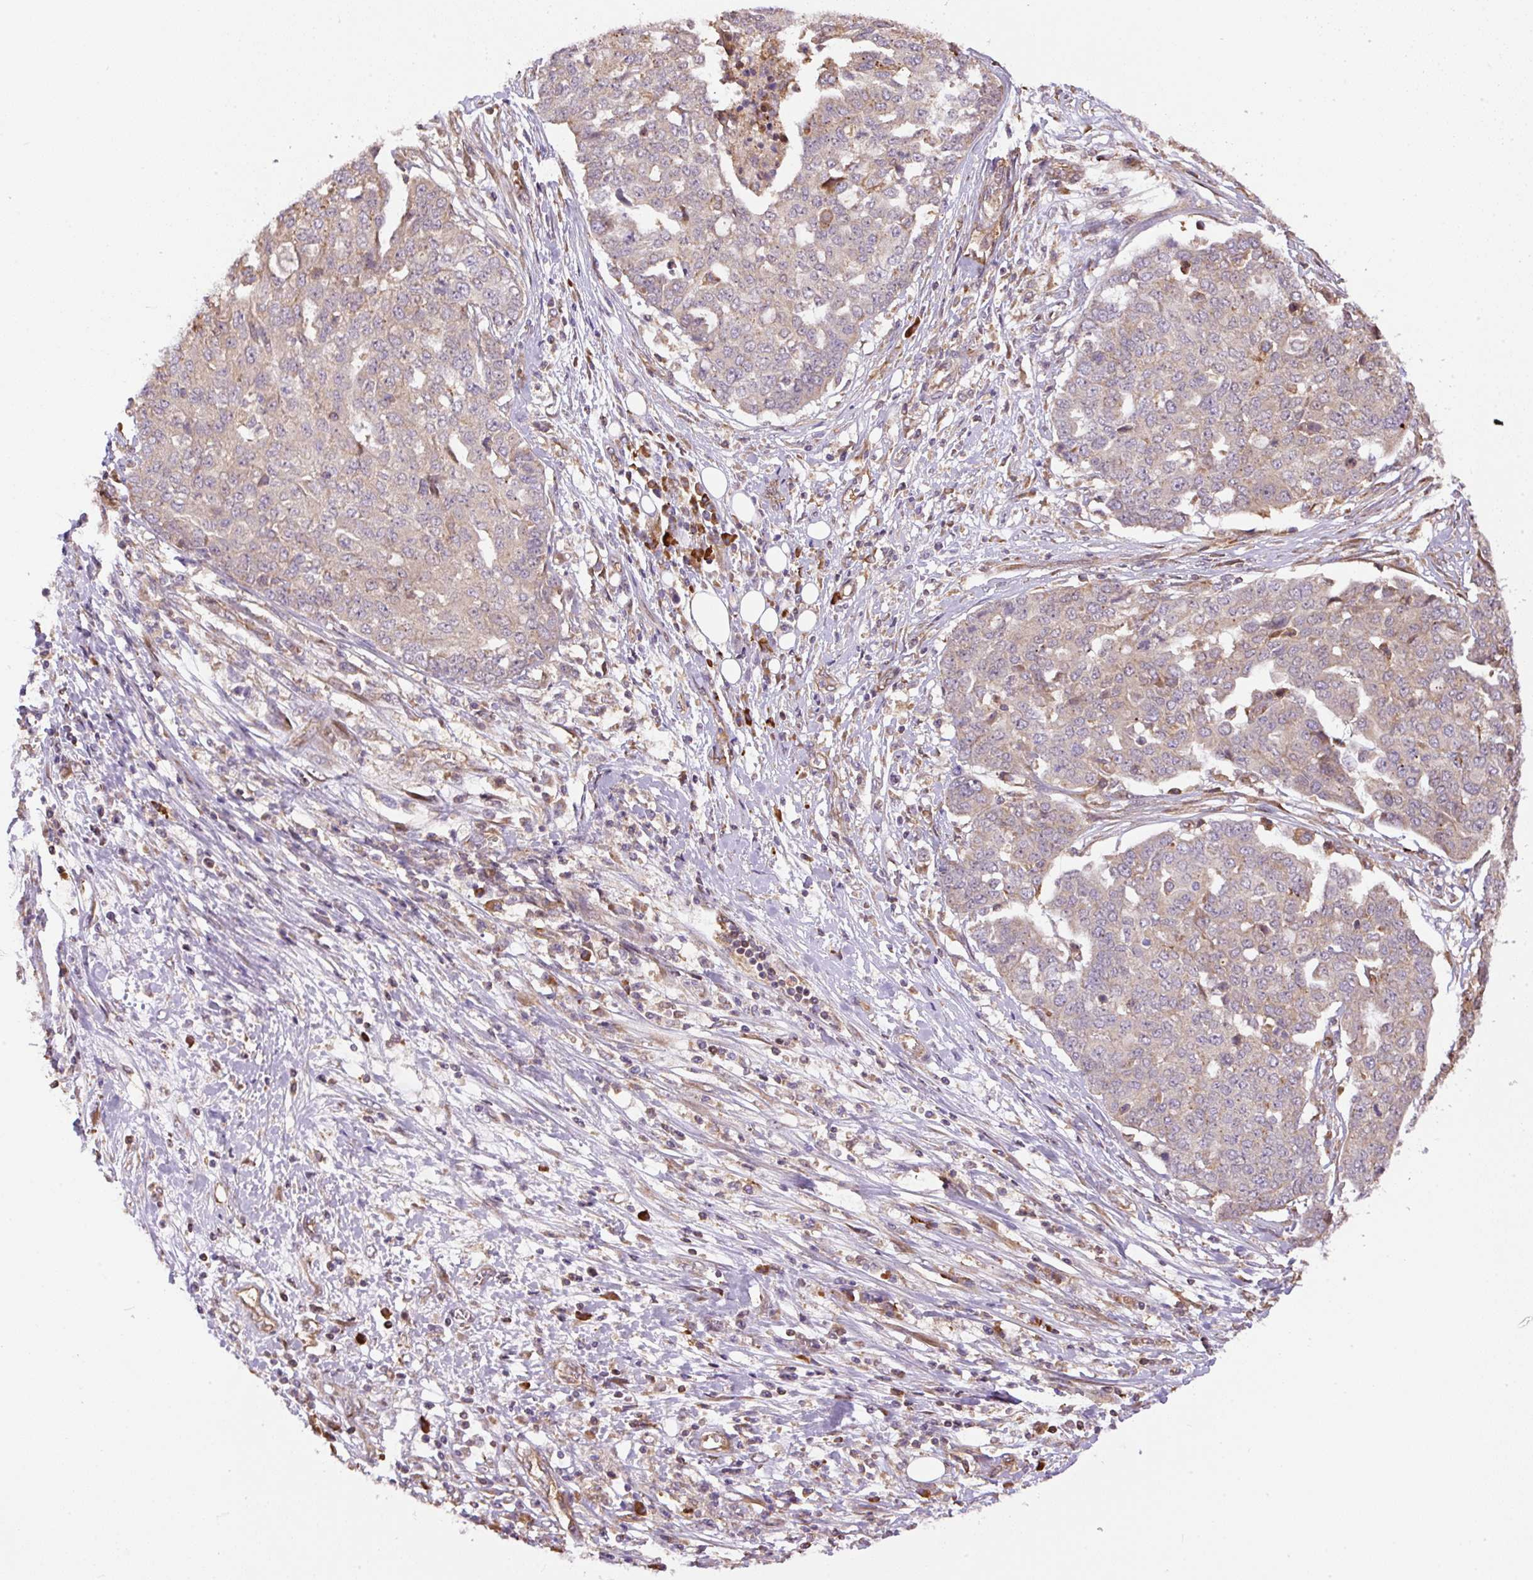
{"staining": {"intensity": "weak", "quantity": "<25%", "location": "cytoplasmic/membranous"}, "tissue": "ovarian cancer", "cell_type": "Tumor cells", "image_type": "cancer", "snomed": [{"axis": "morphology", "description": "Cystadenocarcinoma, serous, NOS"}, {"axis": "topography", "description": "Soft tissue"}, {"axis": "topography", "description": "Ovary"}], "caption": "Immunohistochemistry (IHC) photomicrograph of ovarian serous cystadenocarcinoma stained for a protein (brown), which displays no positivity in tumor cells.", "gene": "PPME1", "patient": {"sex": "female", "age": 57}}